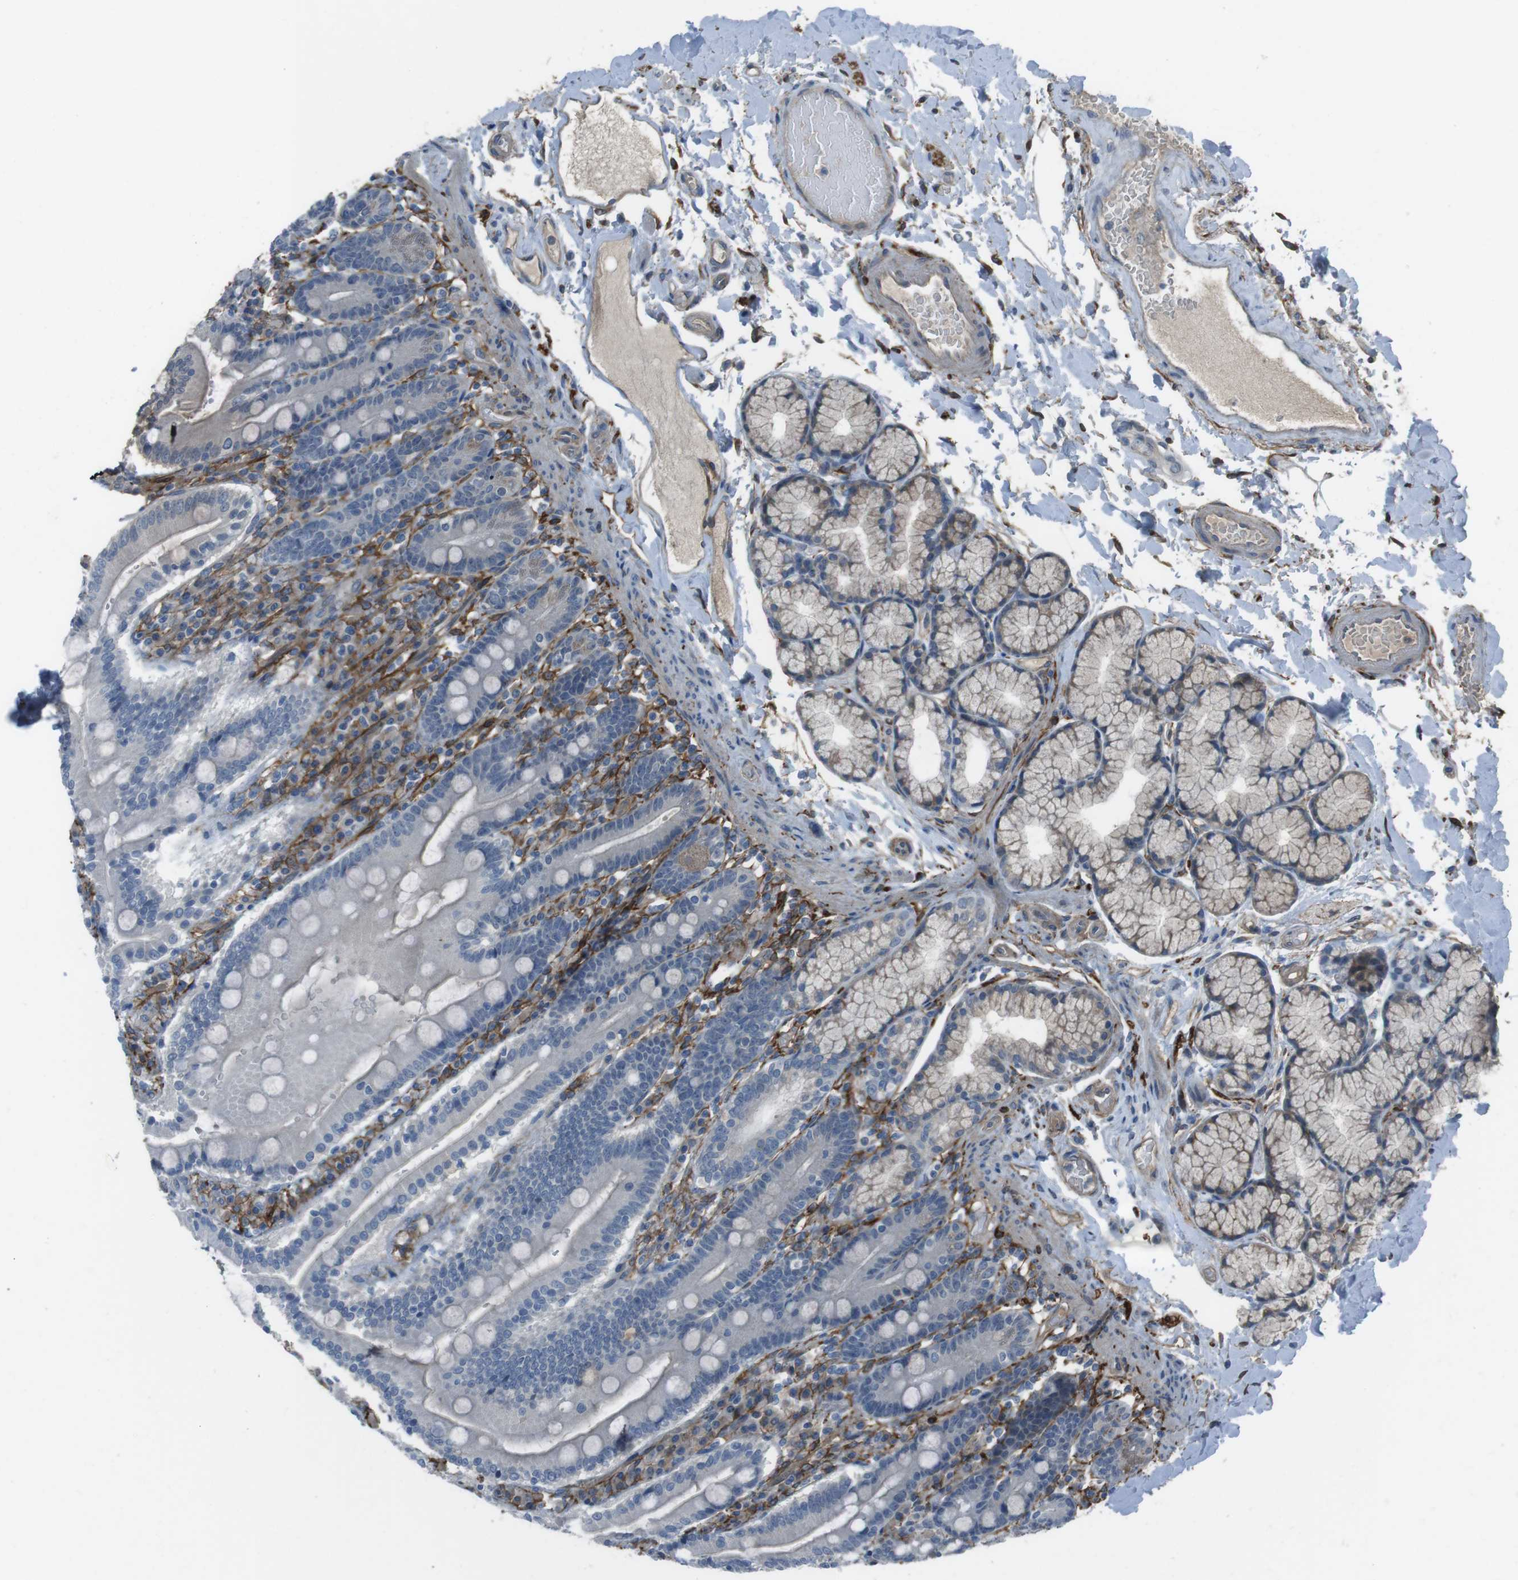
{"staining": {"intensity": "negative", "quantity": "none", "location": "none"}, "tissue": "duodenum", "cell_type": "Glandular cells", "image_type": "normal", "snomed": [{"axis": "morphology", "description": "Normal tissue, NOS"}, {"axis": "topography", "description": "Small intestine, NOS"}], "caption": "The immunohistochemistry photomicrograph has no significant expression in glandular cells of duodenum. (IHC, brightfield microscopy, high magnification).", "gene": "ANK2", "patient": {"sex": "female", "age": 71}}